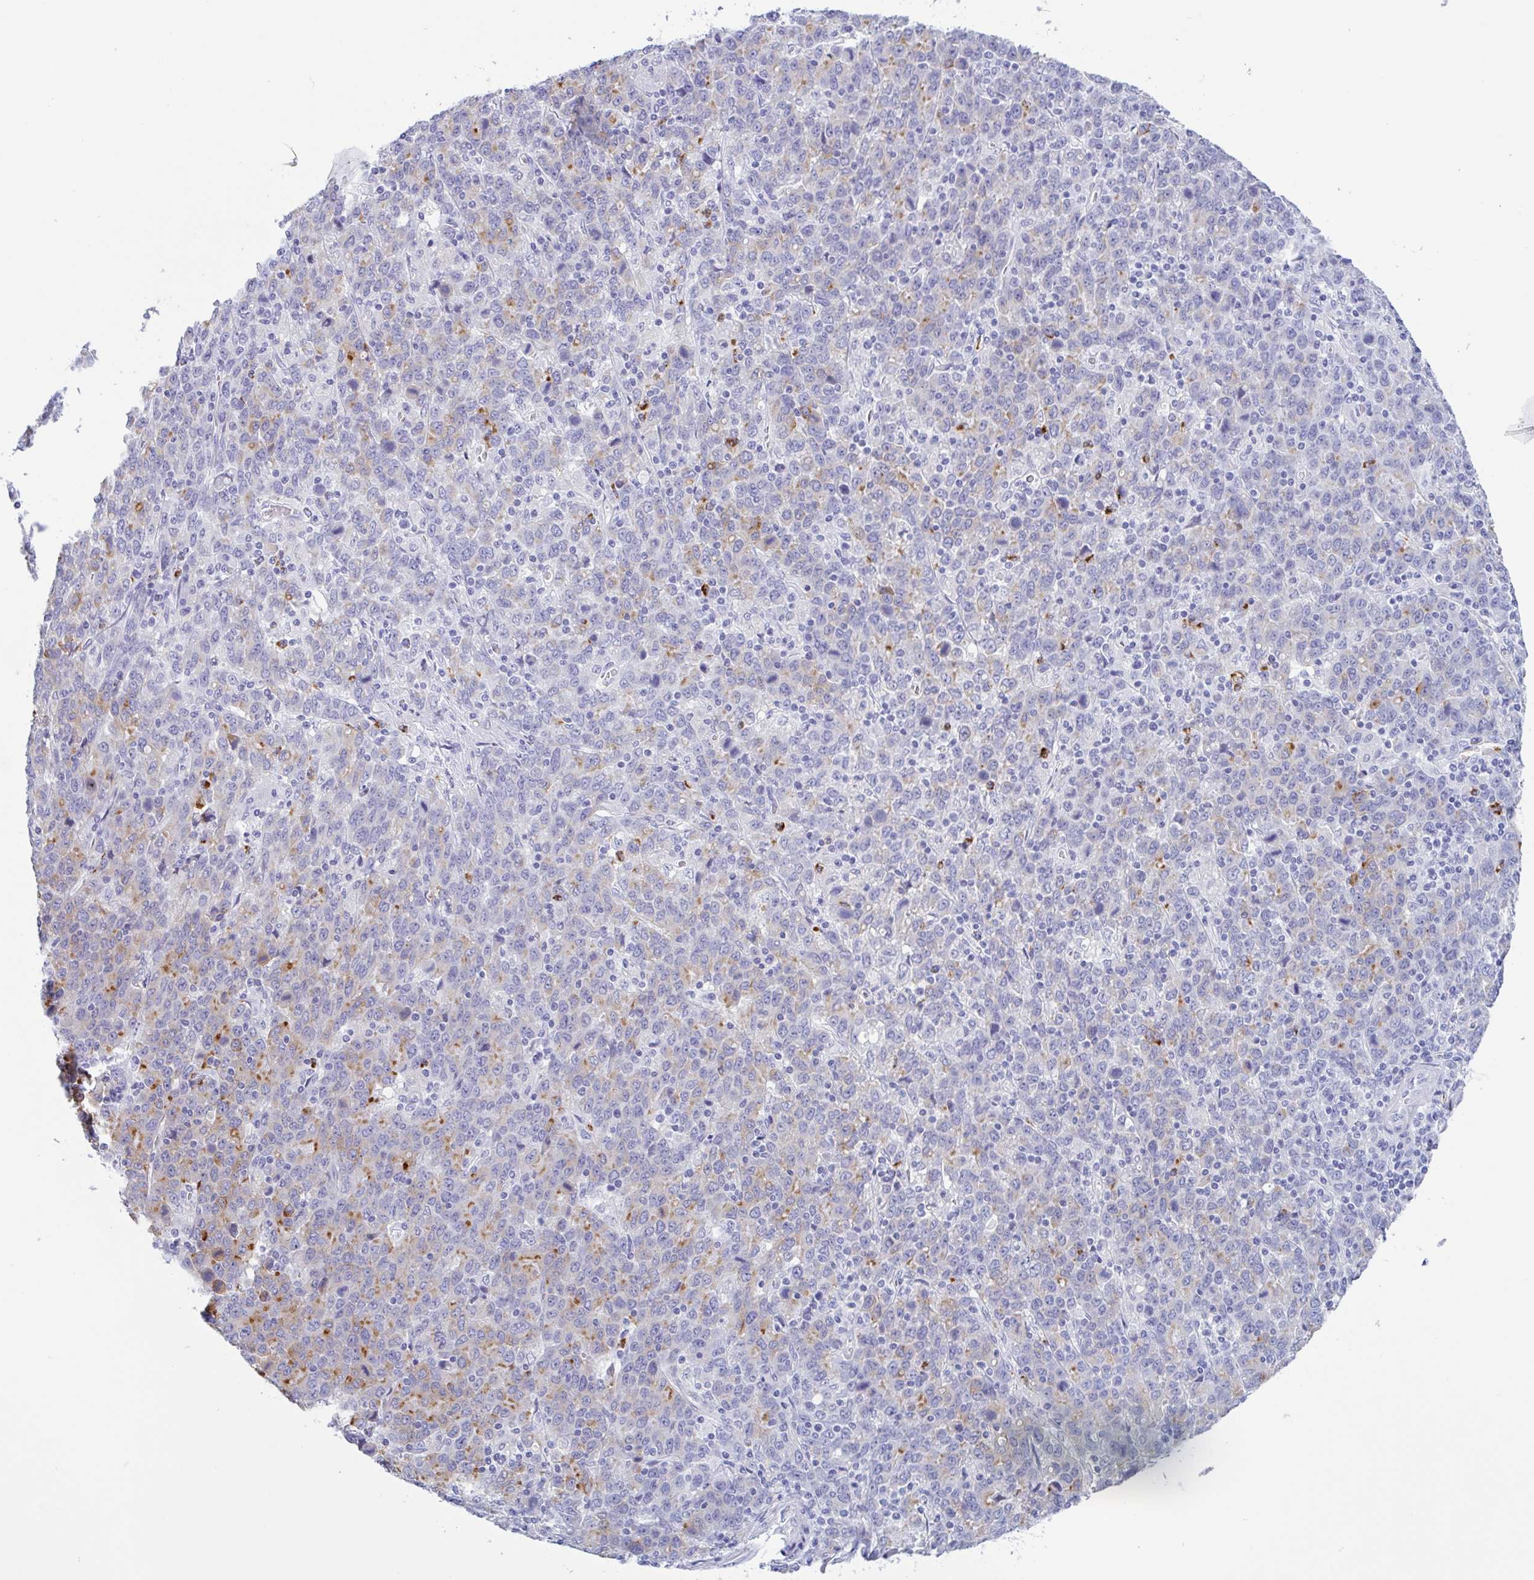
{"staining": {"intensity": "moderate", "quantity": "<25%", "location": "cytoplasmic/membranous"}, "tissue": "stomach cancer", "cell_type": "Tumor cells", "image_type": "cancer", "snomed": [{"axis": "morphology", "description": "Adenocarcinoma, NOS"}, {"axis": "topography", "description": "Stomach, upper"}], "caption": "This photomicrograph reveals stomach cancer stained with immunohistochemistry (IHC) to label a protein in brown. The cytoplasmic/membranous of tumor cells show moderate positivity for the protein. Nuclei are counter-stained blue.", "gene": "DTWD2", "patient": {"sex": "male", "age": 69}}